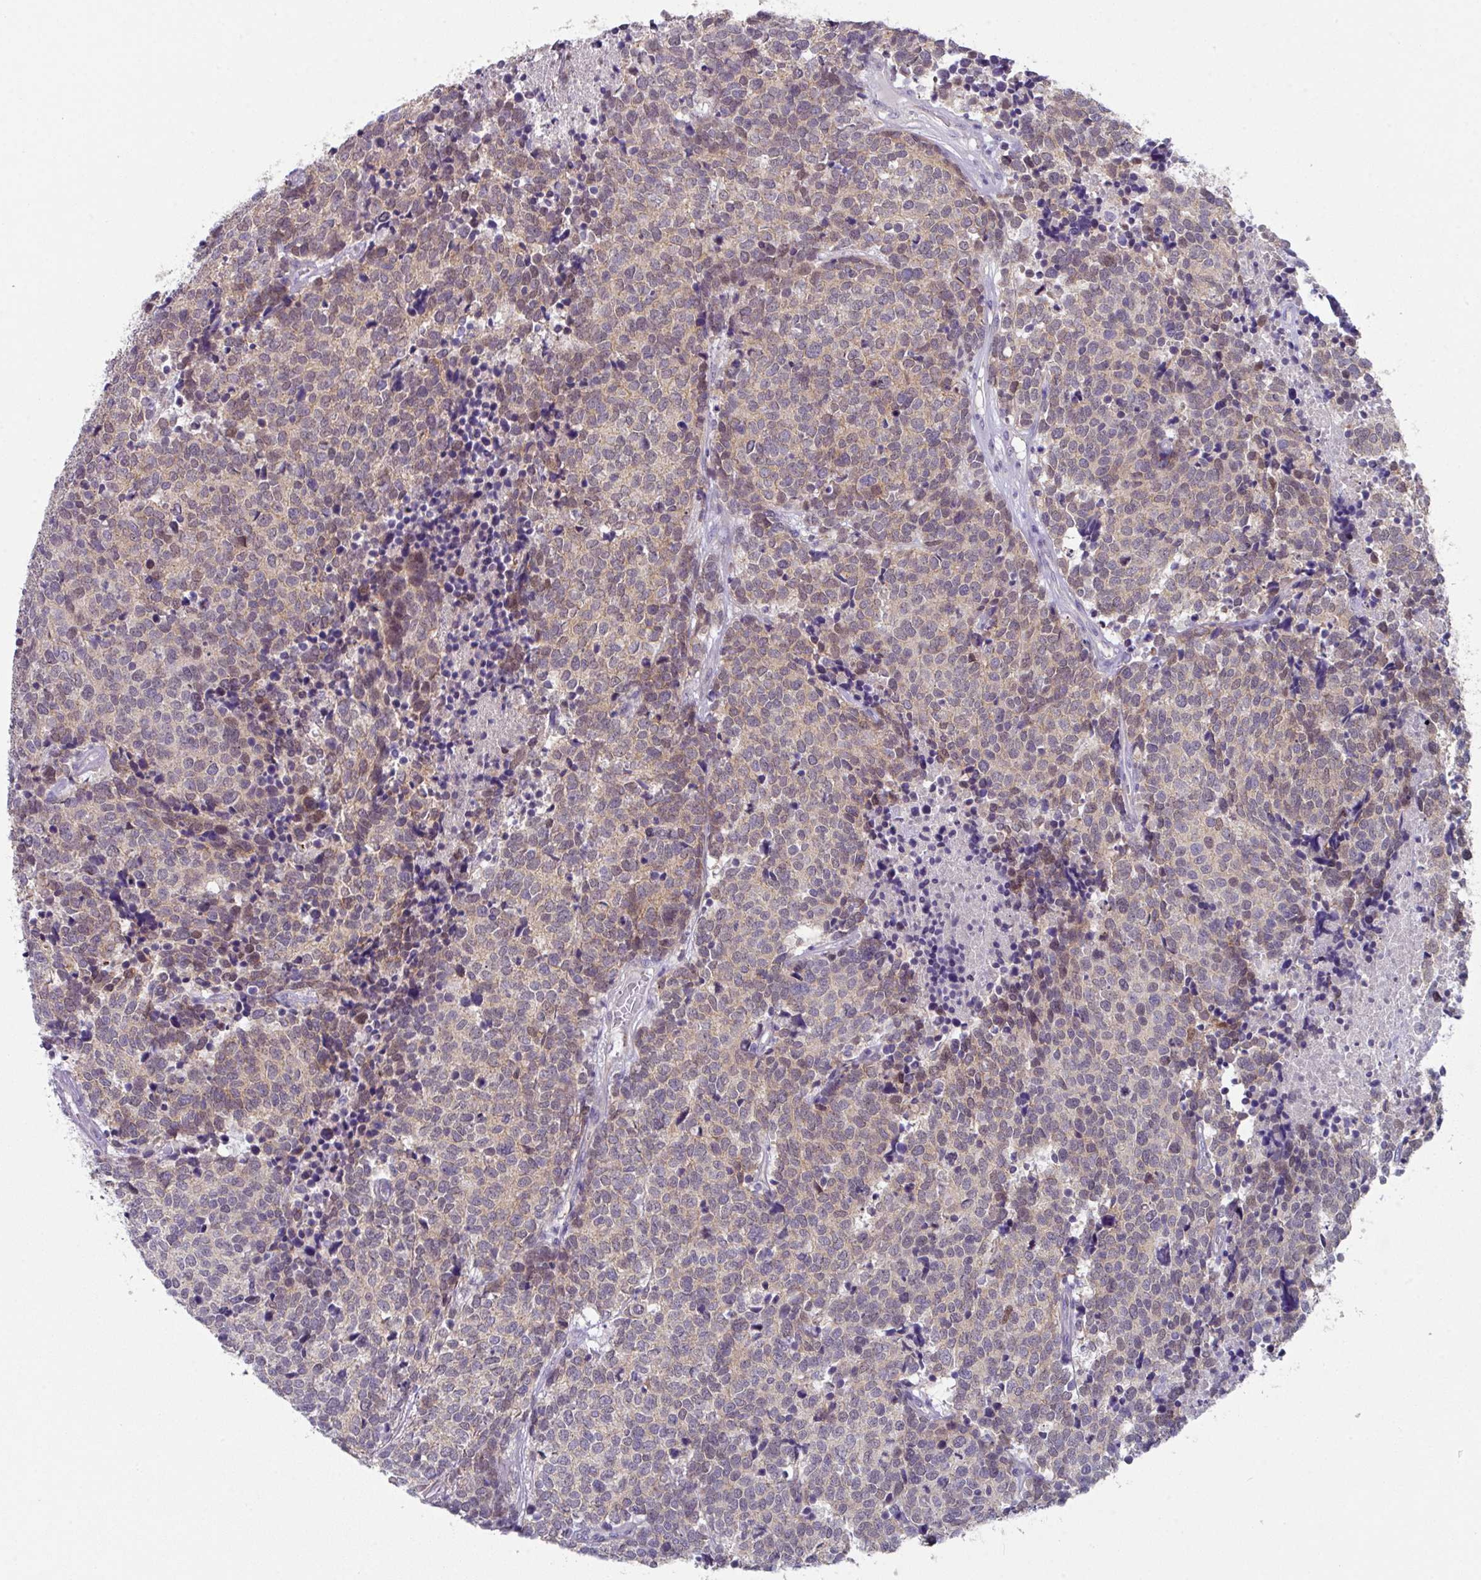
{"staining": {"intensity": "weak", "quantity": "25%-75%", "location": "cytoplasmic/membranous"}, "tissue": "carcinoid", "cell_type": "Tumor cells", "image_type": "cancer", "snomed": [{"axis": "morphology", "description": "Carcinoid, malignant, NOS"}, {"axis": "topography", "description": "Skin"}], "caption": "A high-resolution histopathology image shows IHC staining of carcinoid (malignant), which displays weak cytoplasmic/membranous positivity in about 25%-75% of tumor cells.", "gene": "DCAF12L2", "patient": {"sex": "female", "age": 79}}